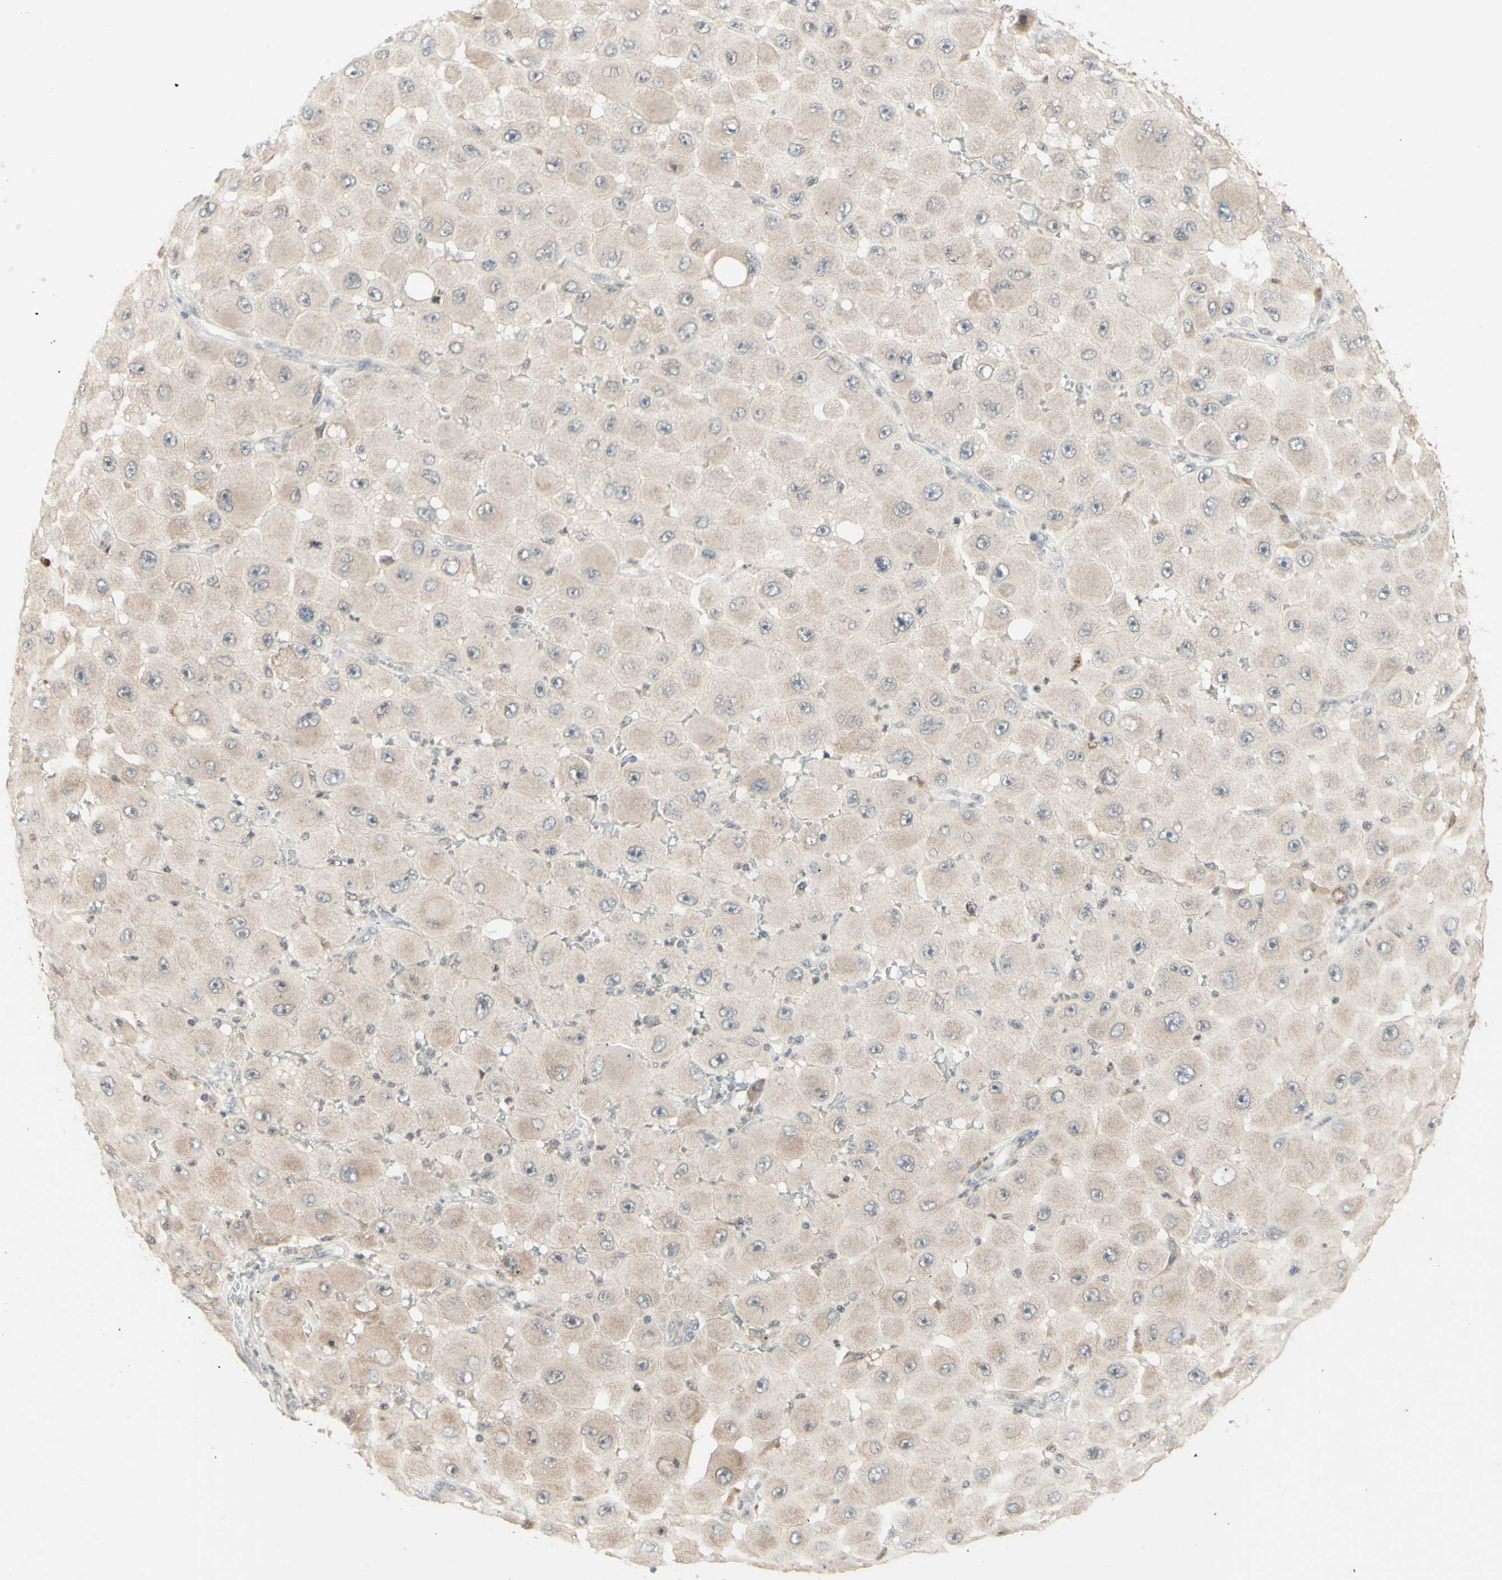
{"staining": {"intensity": "weak", "quantity": ">75%", "location": "cytoplasmic/membranous"}, "tissue": "melanoma", "cell_type": "Tumor cells", "image_type": "cancer", "snomed": [{"axis": "morphology", "description": "Malignant melanoma, NOS"}, {"axis": "topography", "description": "Skin"}], "caption": "A photomicrograph of melanoma stained for a protein displays weak cytoplasmic/membranous brown staining in tumor cells.", "gene": "ZW10", "patient": {"sex": "female", "age": 81}}